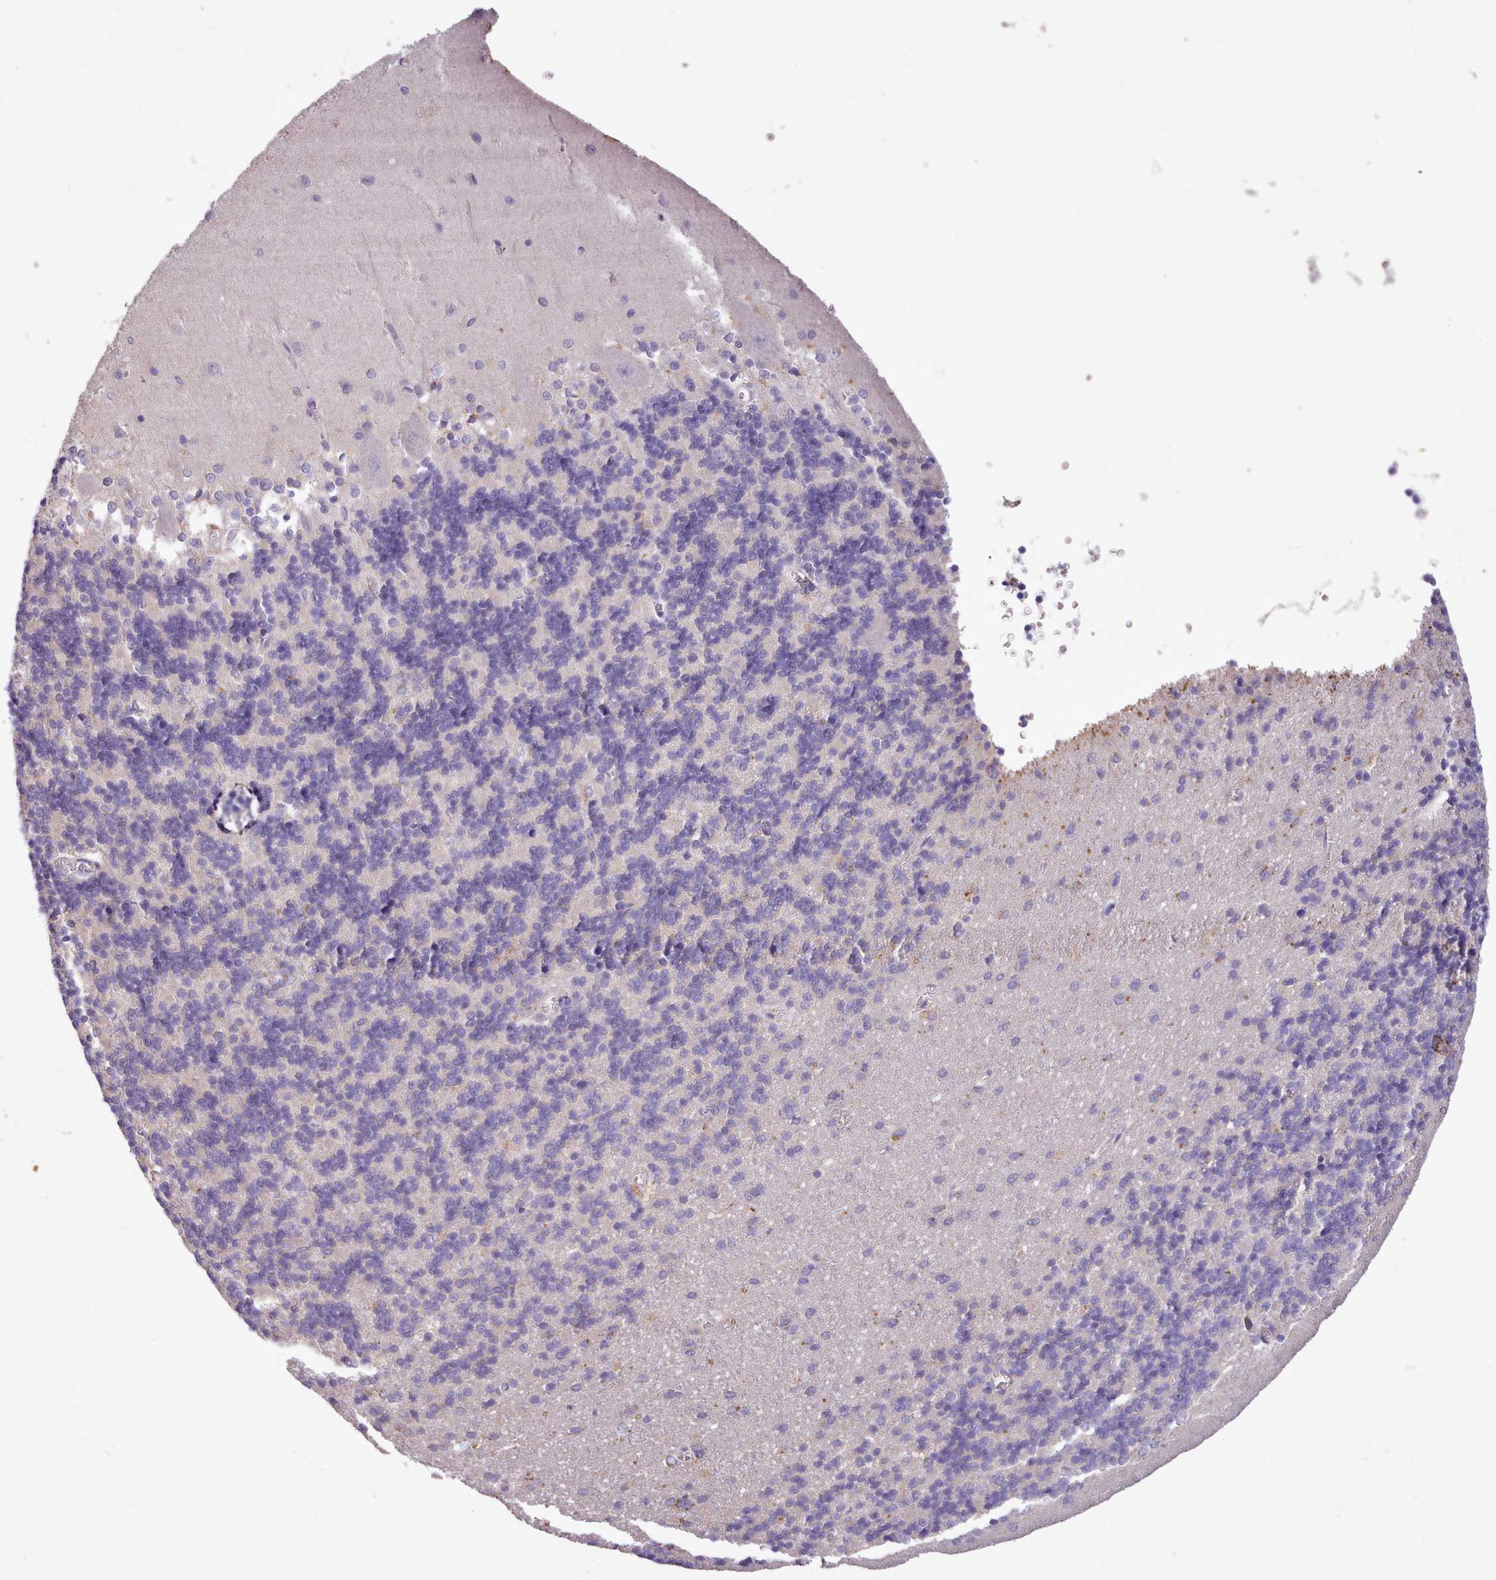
{"staining": {"intensity": "negative", "quantity": "none", "location": "none"}, "tissue": "cerebellum", "cell_type": "Cells in granular layer", "image_type": "normal", "snomed": [{"axis": "morphology", "description": "Normal tissue, NOS"}, {"axis": "topography", "description": "Cerebellum"}], "caption": "Immunohistochemistry (IHC) of normal cerebellum shows no staining in cells in granular layer.", "gene": "ZNF607", "patient": {"sex": "male", "age": 37}}